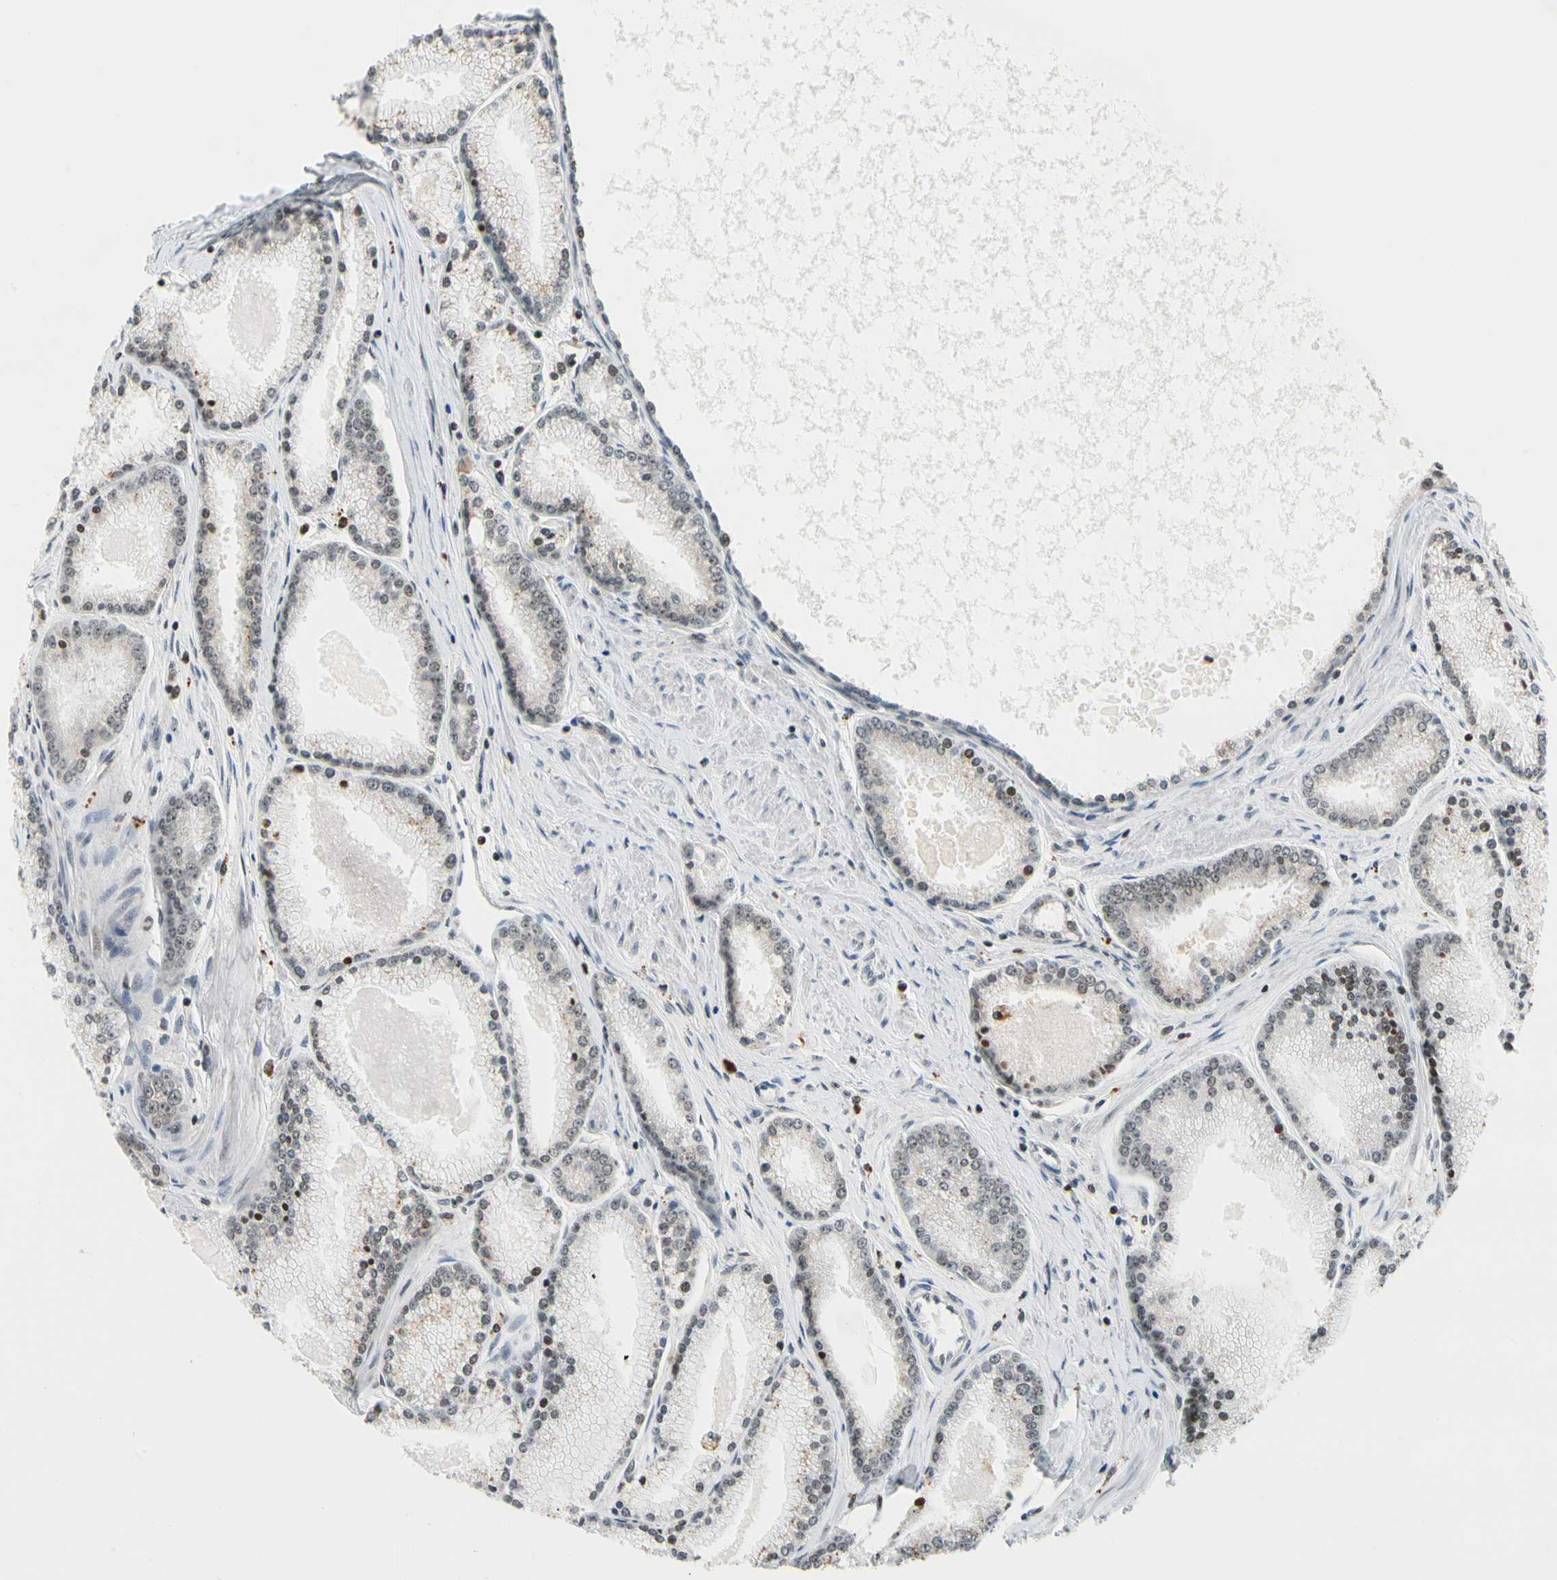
{"staining": {"intensity": "weak", "quantity": "<25%", "location": "nuclear"}, "tissue": "prostate cancer", "cell_type": "Tumor cells", "image_type": "cancer", "snomed": [{"axis": "morphology", "description": "Adenocarcinoma, High grade"}, {"axis": "topography", "description": "Prostate"}], "caption": "Immunohistochemistry of human prostate cancer (adenocarcinoma (high-grade)) demonstrates no staining in tumor cells.", "gene": "CDK7", "patient": {"sex": "male", "age": 61}}